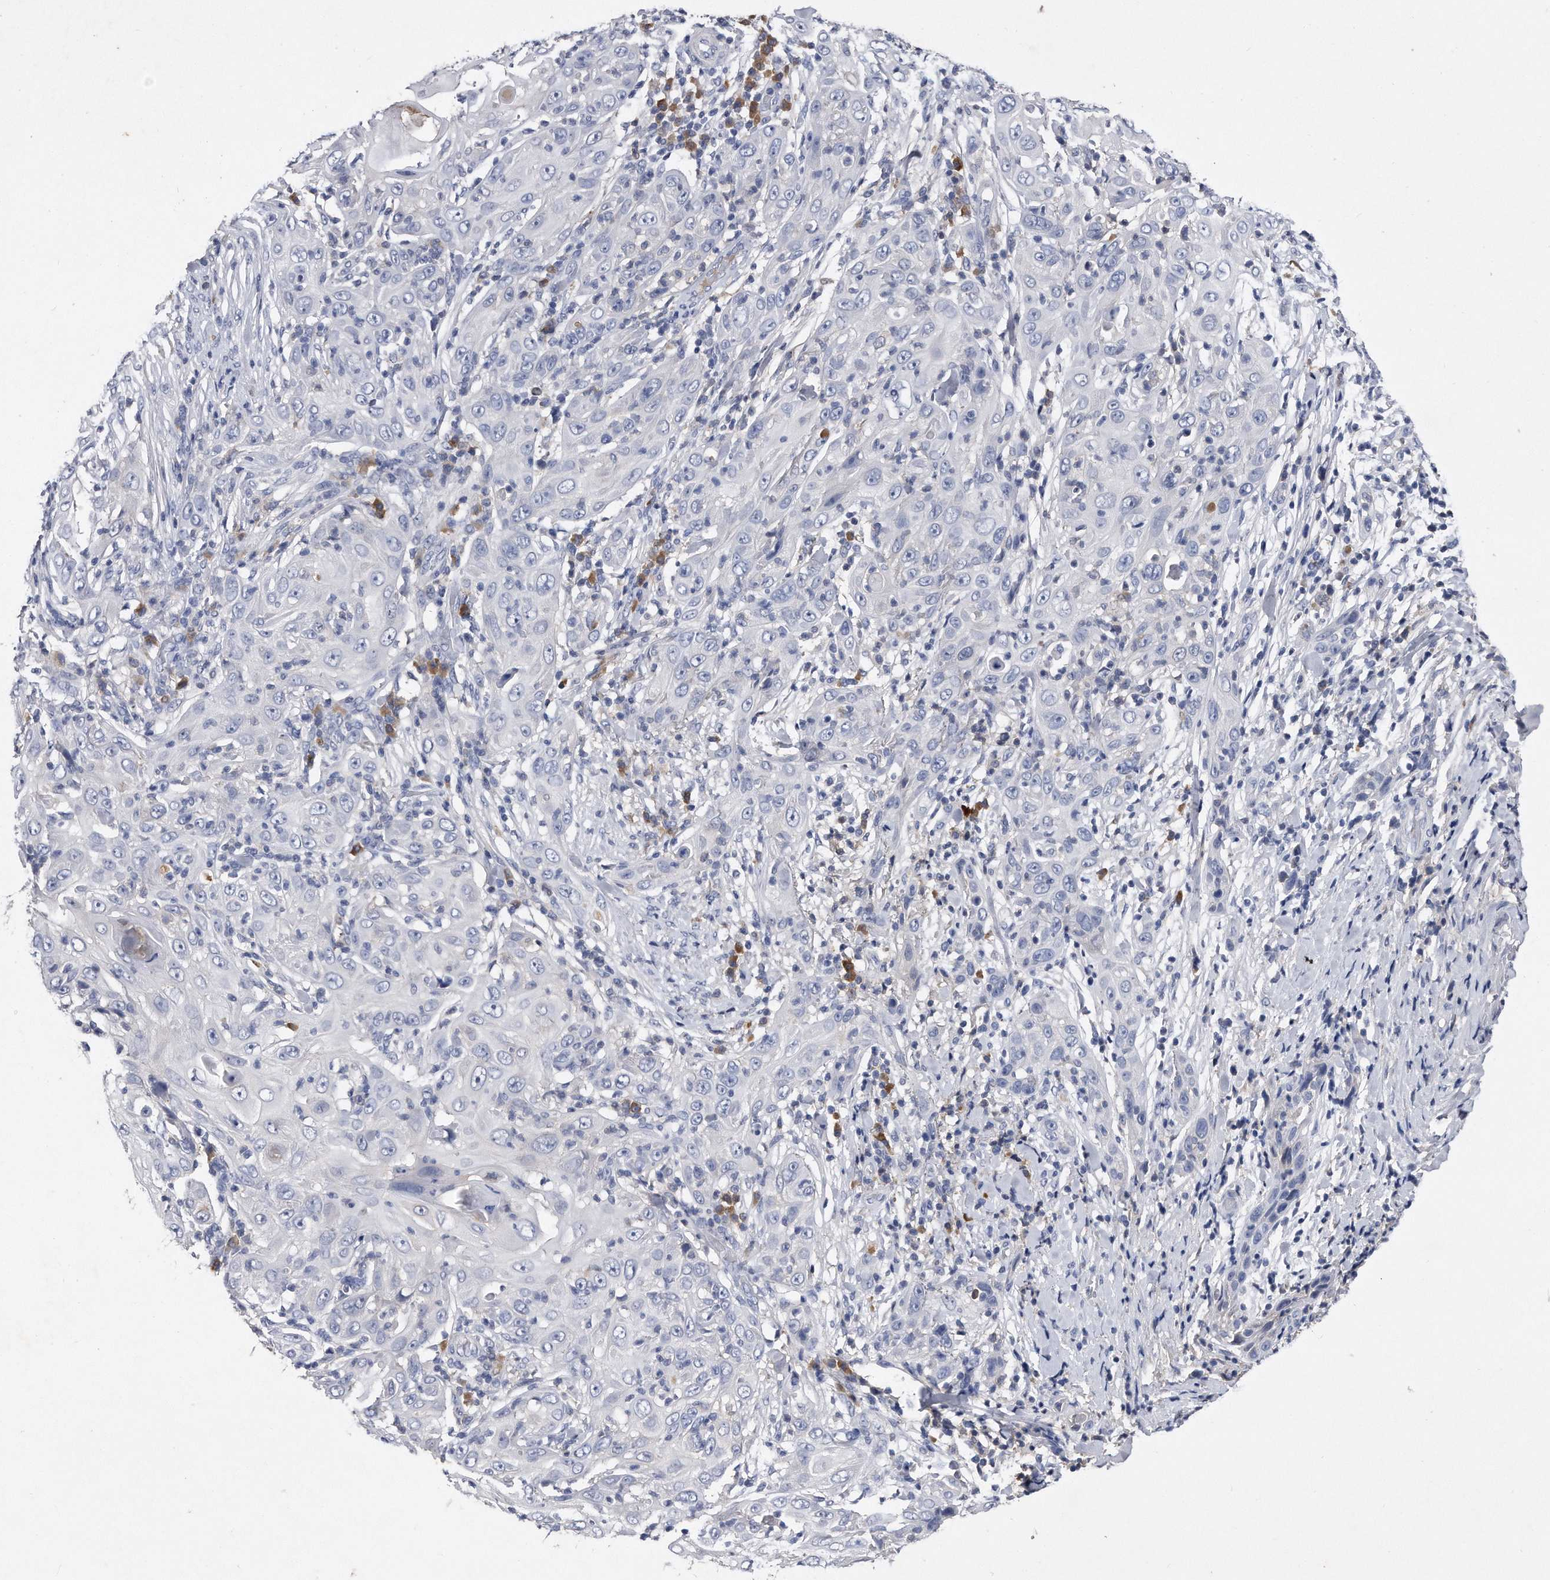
{"staining": {"intensity": "negative", "quantity": "none", "location": "none"}, "tissue": "skin cancer", "cell_type": "Tumor cells", "image_type": "cancer", "snomed": [{"axis": "morphology", "description": "Squamous cell carcinoma, NOS"}, {"axis": "topography", "description": "Skin"}], "caption": "High power microscopy micrograph of an IHC micrograph of skin cancer (squamous cell carcinoma), revealing no significant staining in tumor cells.", "gene": "ASNS", "patient": {"sex": "female", "age": 88}}